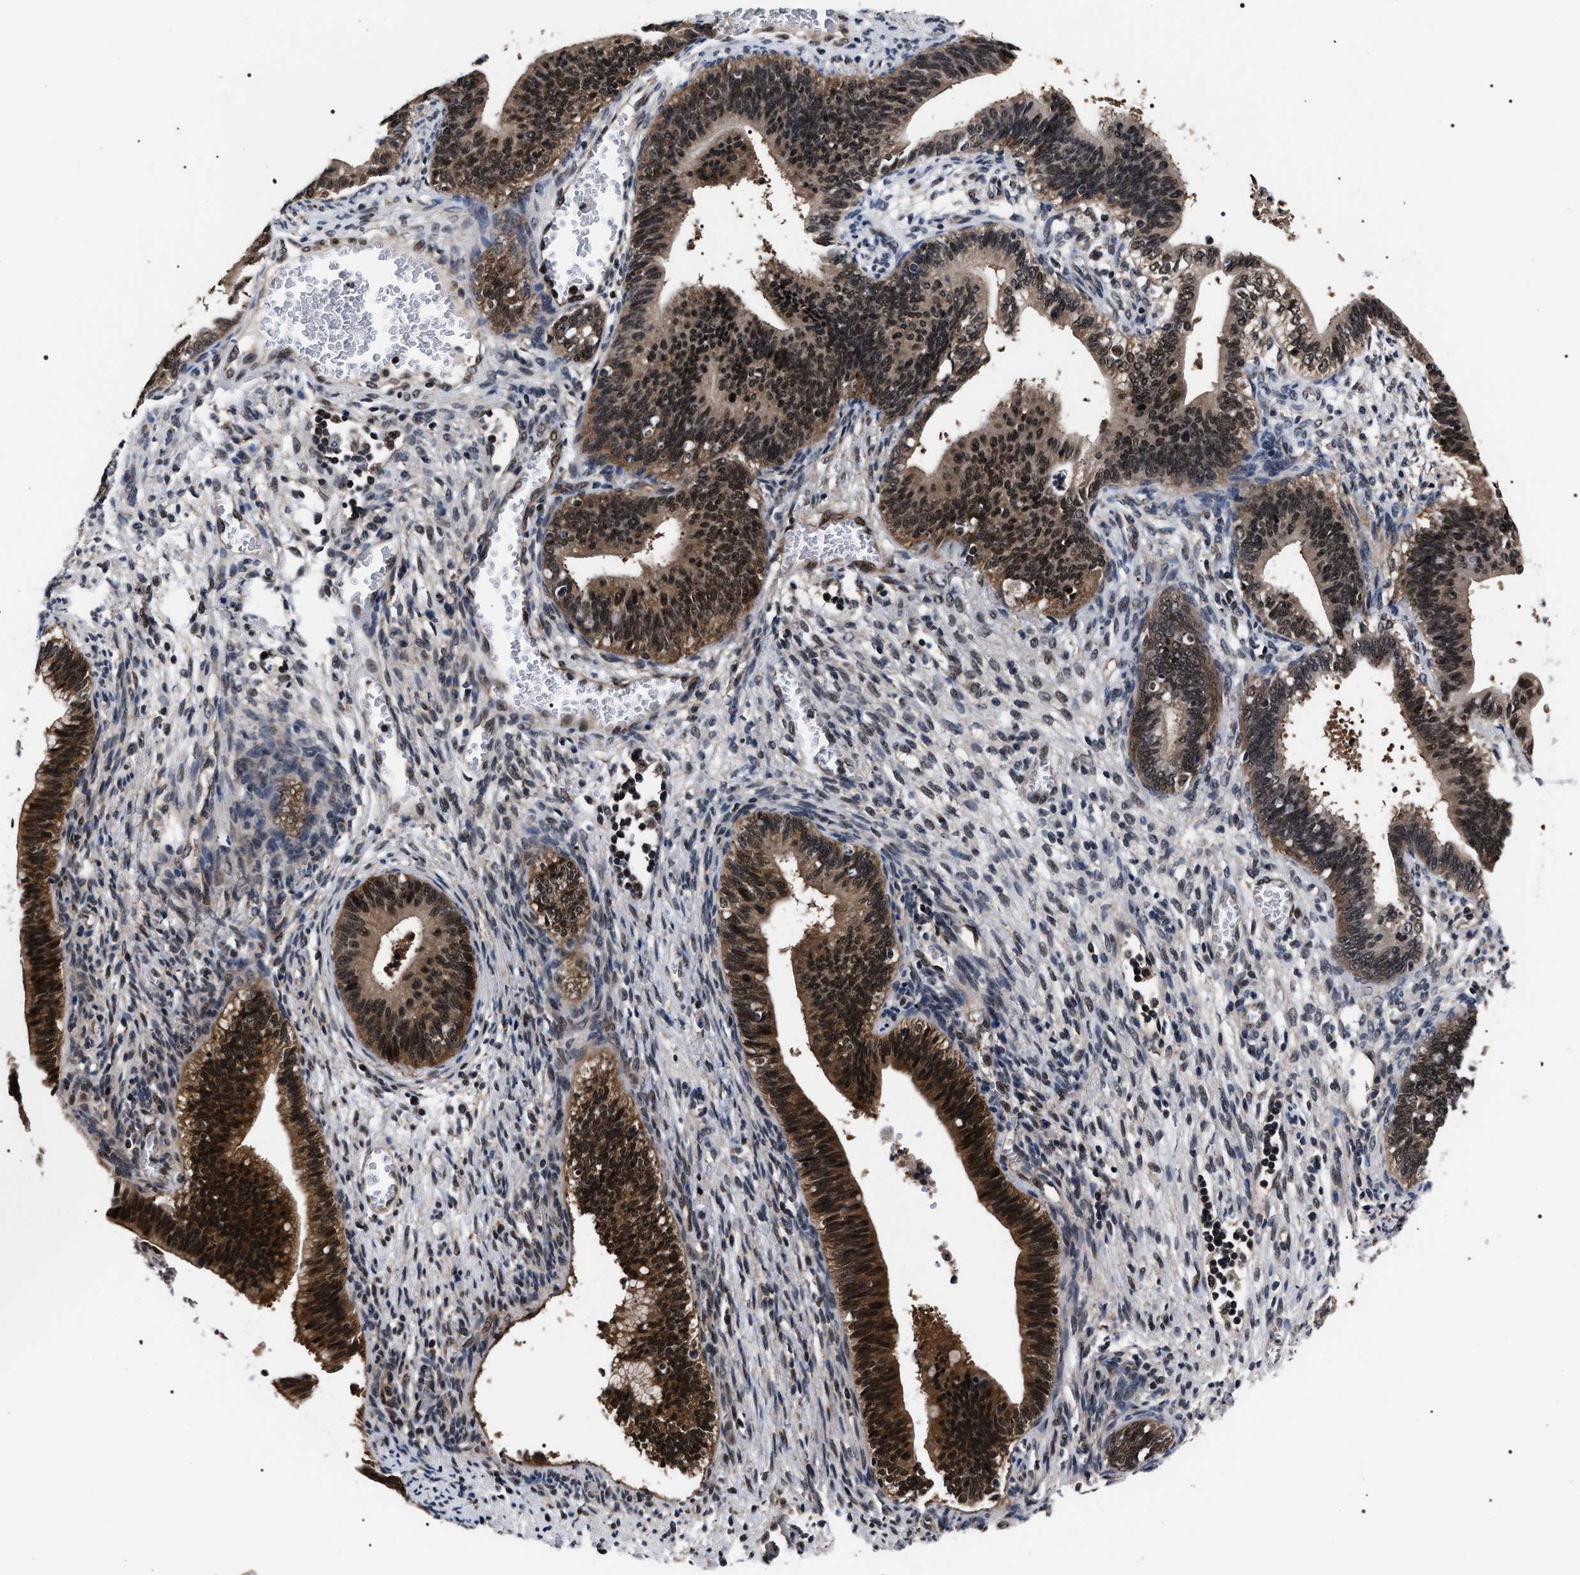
{"staining": {"intensity": "strong", "quantity": ">75%", "location": "cytoplasmic/membranous,nuclear"}, "tissue": "cervical cancer", "cell_type": "Tumor cells", "image_type": "cancer", "snomed": [{"axis": "morphology", "description": "Adenocarcinoma, NOS"}, {"axis": "topography", "description": "Cervix"}], "caption": "This is an image of immunohistochemistry staining of cervical adenocarcinoma, which shows strong expression in the cytoplasmic/membranous and nuclear of tumor cells.", "gene": "CSNK2A1", "patient": {"sex": "female", "age": 44}}